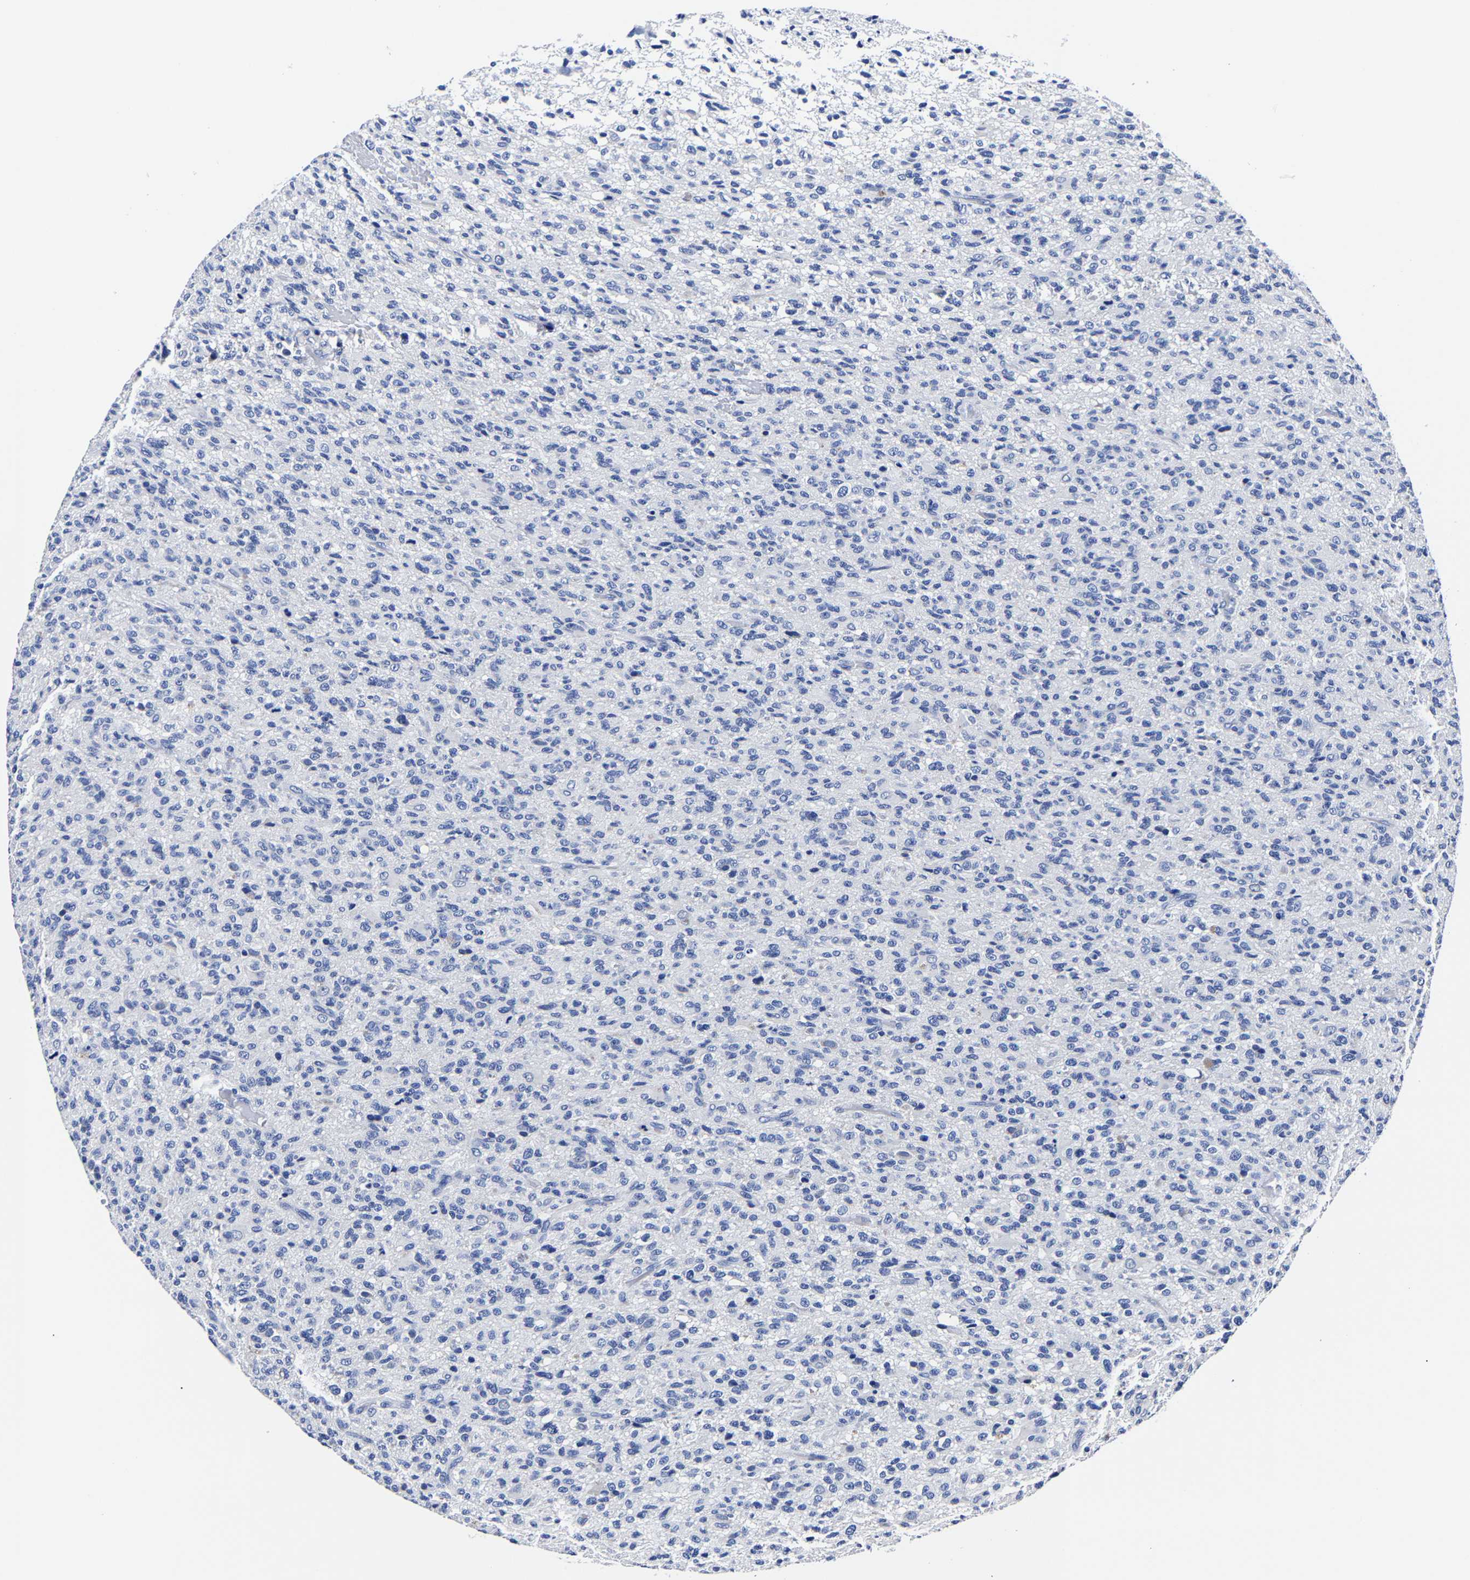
{"staining": {"intensity": "negative", "quantity": "none", "location": "none"}, "tissue": "glioma", "cell_type": "Tumor cells", "image_type": "cancer", "snomed": [{"axis": "morphology", "description": "Glioma, malignant, High grade"}, {"axis": "topography", "description": "Brain"}], "caption": "An IHC image of malignant glioma (high-grade) is shown. There is no staining in tumor cells of malignant glioma (high-grade). (DAB (3,3'-diaminobenzidine) immunohistochemistry (IHC), high magnification).", "gene": "CPA2", "patient": {"sex": "male", "age": 71}}